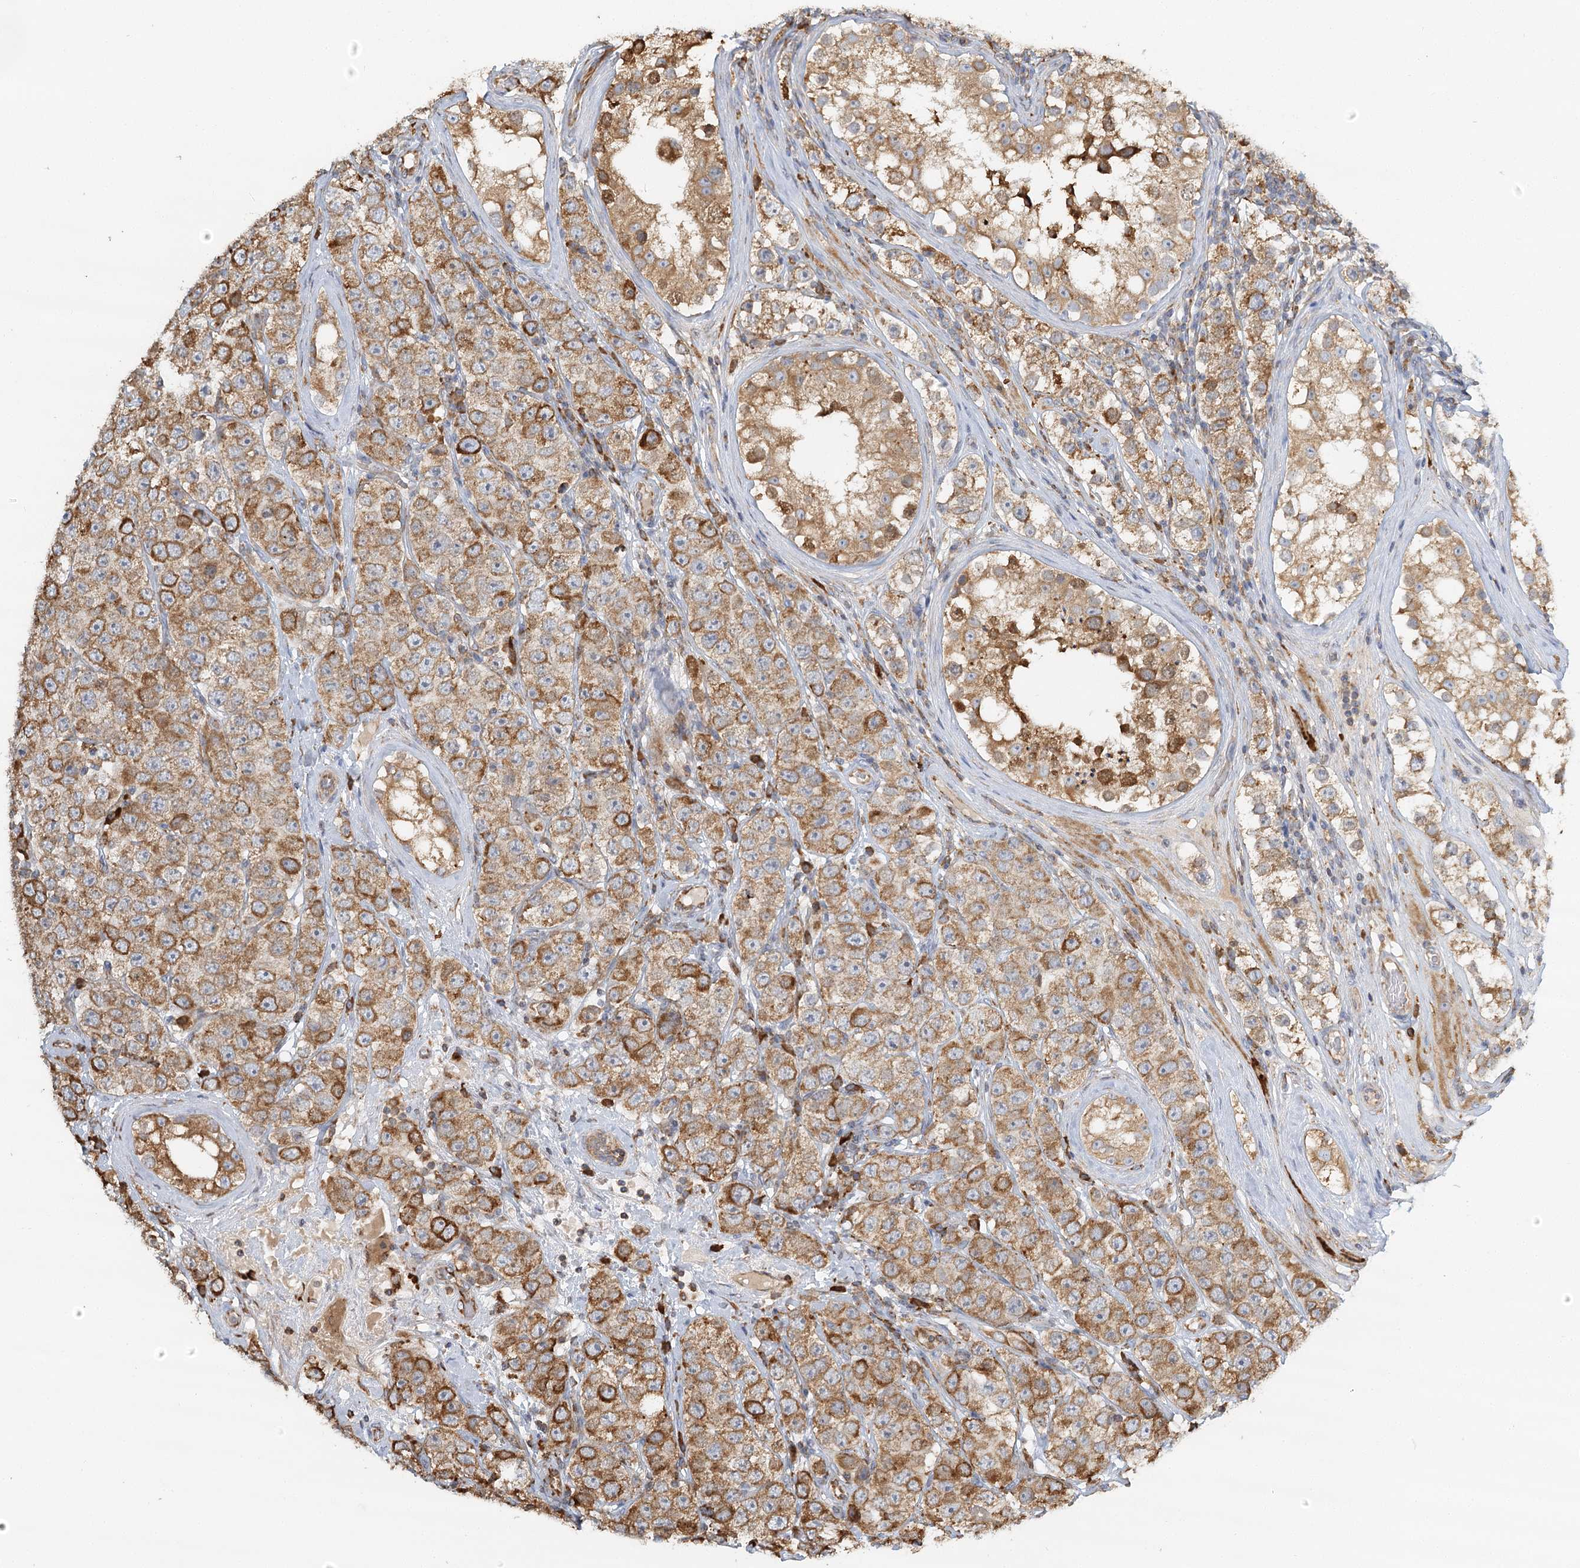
{"staining": {"intensity": "moderate", "quantity": ">75%", "location": "cytoplasmic/membranous"}, "tissue": "testis cancer", "cell_type": "Tumor cells", "image_type": "cancer", "snomed": [{"axis": "morphology", "description": "Seminoma, NOS"}, {"axis": "topography", "description": "Testis"}], "caption": "Protein staining by IHC exhibits moderate cytoplasmic/membranous expression in about >75% of tumor cells in testis cancer (seminoma).", "gene": "TAS1R1", "patient": {"sex": "male", "age": 28}}